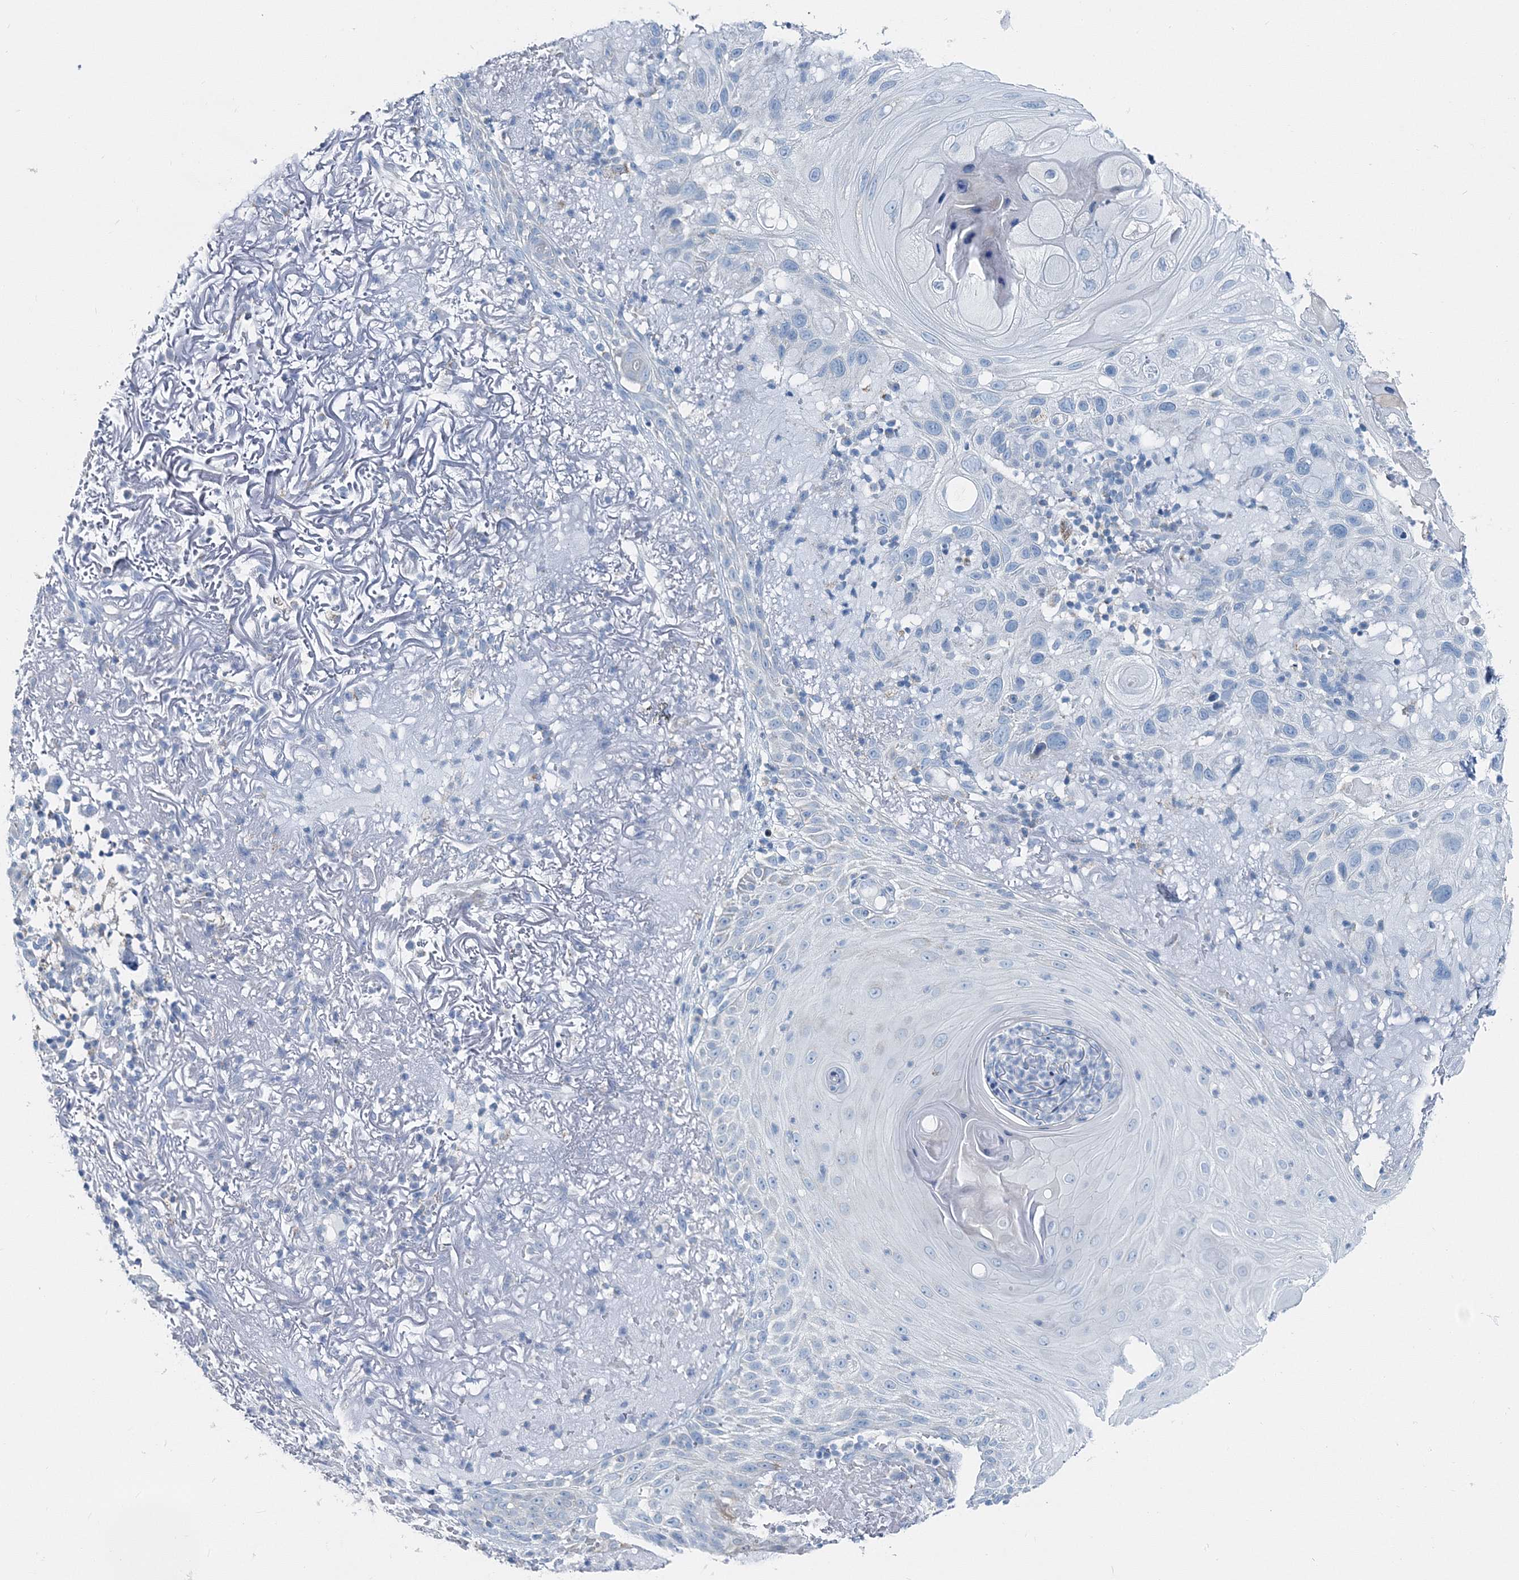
{"staining": {"intensity": "negative", "quantity": "none", "location": "none"}, "tissue": "skin cancer", "cell_type": "Tumor cells", "image_type": "cancer", "snomed": [{"axis": "morphology", "description": "Normal tissue, NOS"}, {"axis": "morphology", "description": "Squamous cell carcinoma, NOS"}, {"axis": "topography", "description": "Skin"}], "caption": "Immunohistochemical staining of human skin squamous cell carcinoma exhibits no significant positivity in tumor cells.", "gene": "GABARAPL2", "patient": {"sex": "female", "age": 96}}